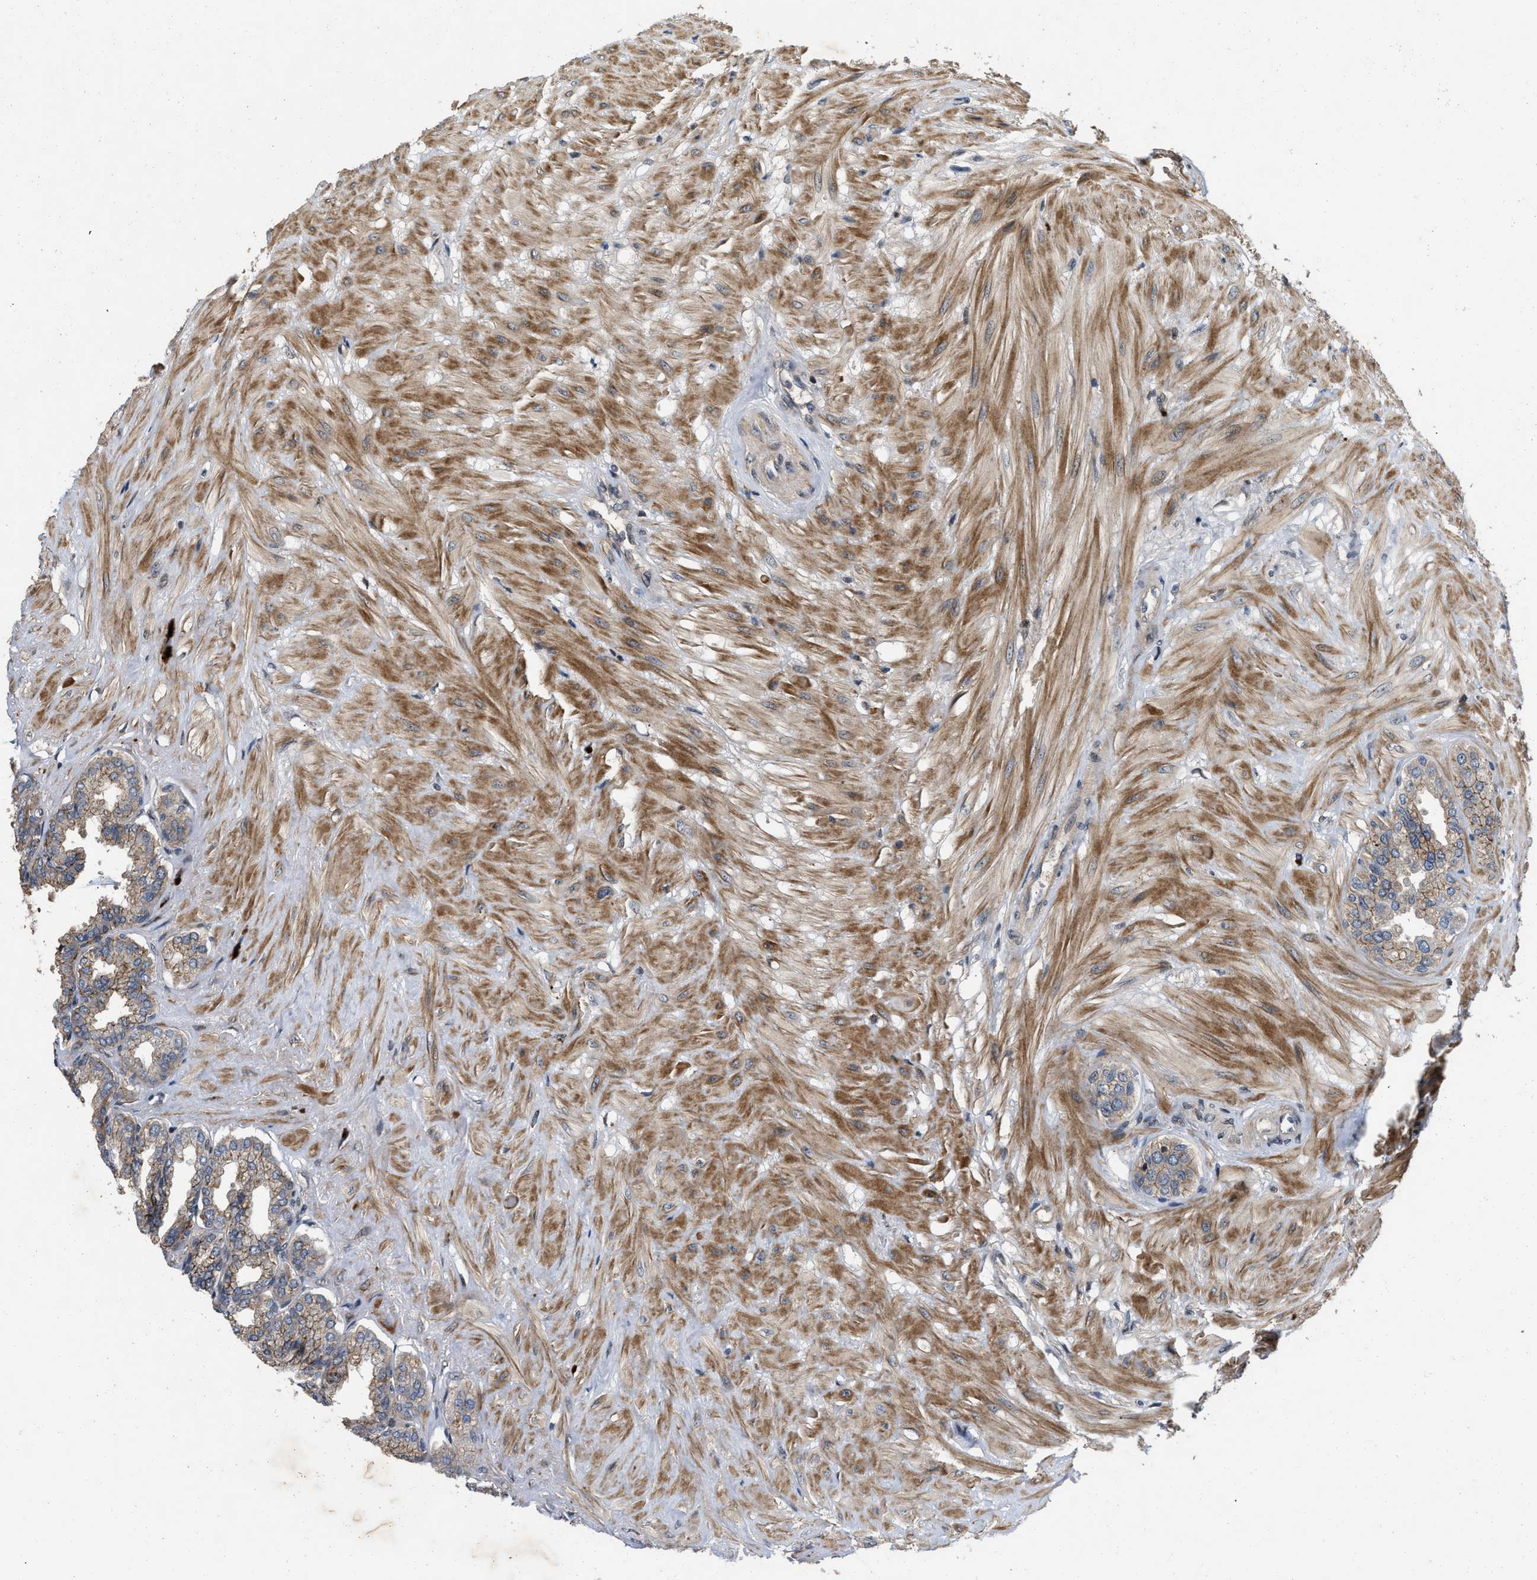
{"staining": {"intensity": "weak", "quantity": "25%-75%", "location": "cytoplasmic/membranous"}, "tissue": "seminal vesicle", "cell_type": "Glandular cells", "image_type": "normal", "snomed": [{"axis": "morphology", "description": "Normal tissue, NOS"}, {"axis": "topography", "description": "Seminal veicle"}], "caption": "Glandular cells reveal weak cytoplasmic/membranous positivity in approximately 25%-75% of cells in unremarkable seminal vesicle.", "gene": "PRDM14", "patient": {"sex": "male", "age": 46}}